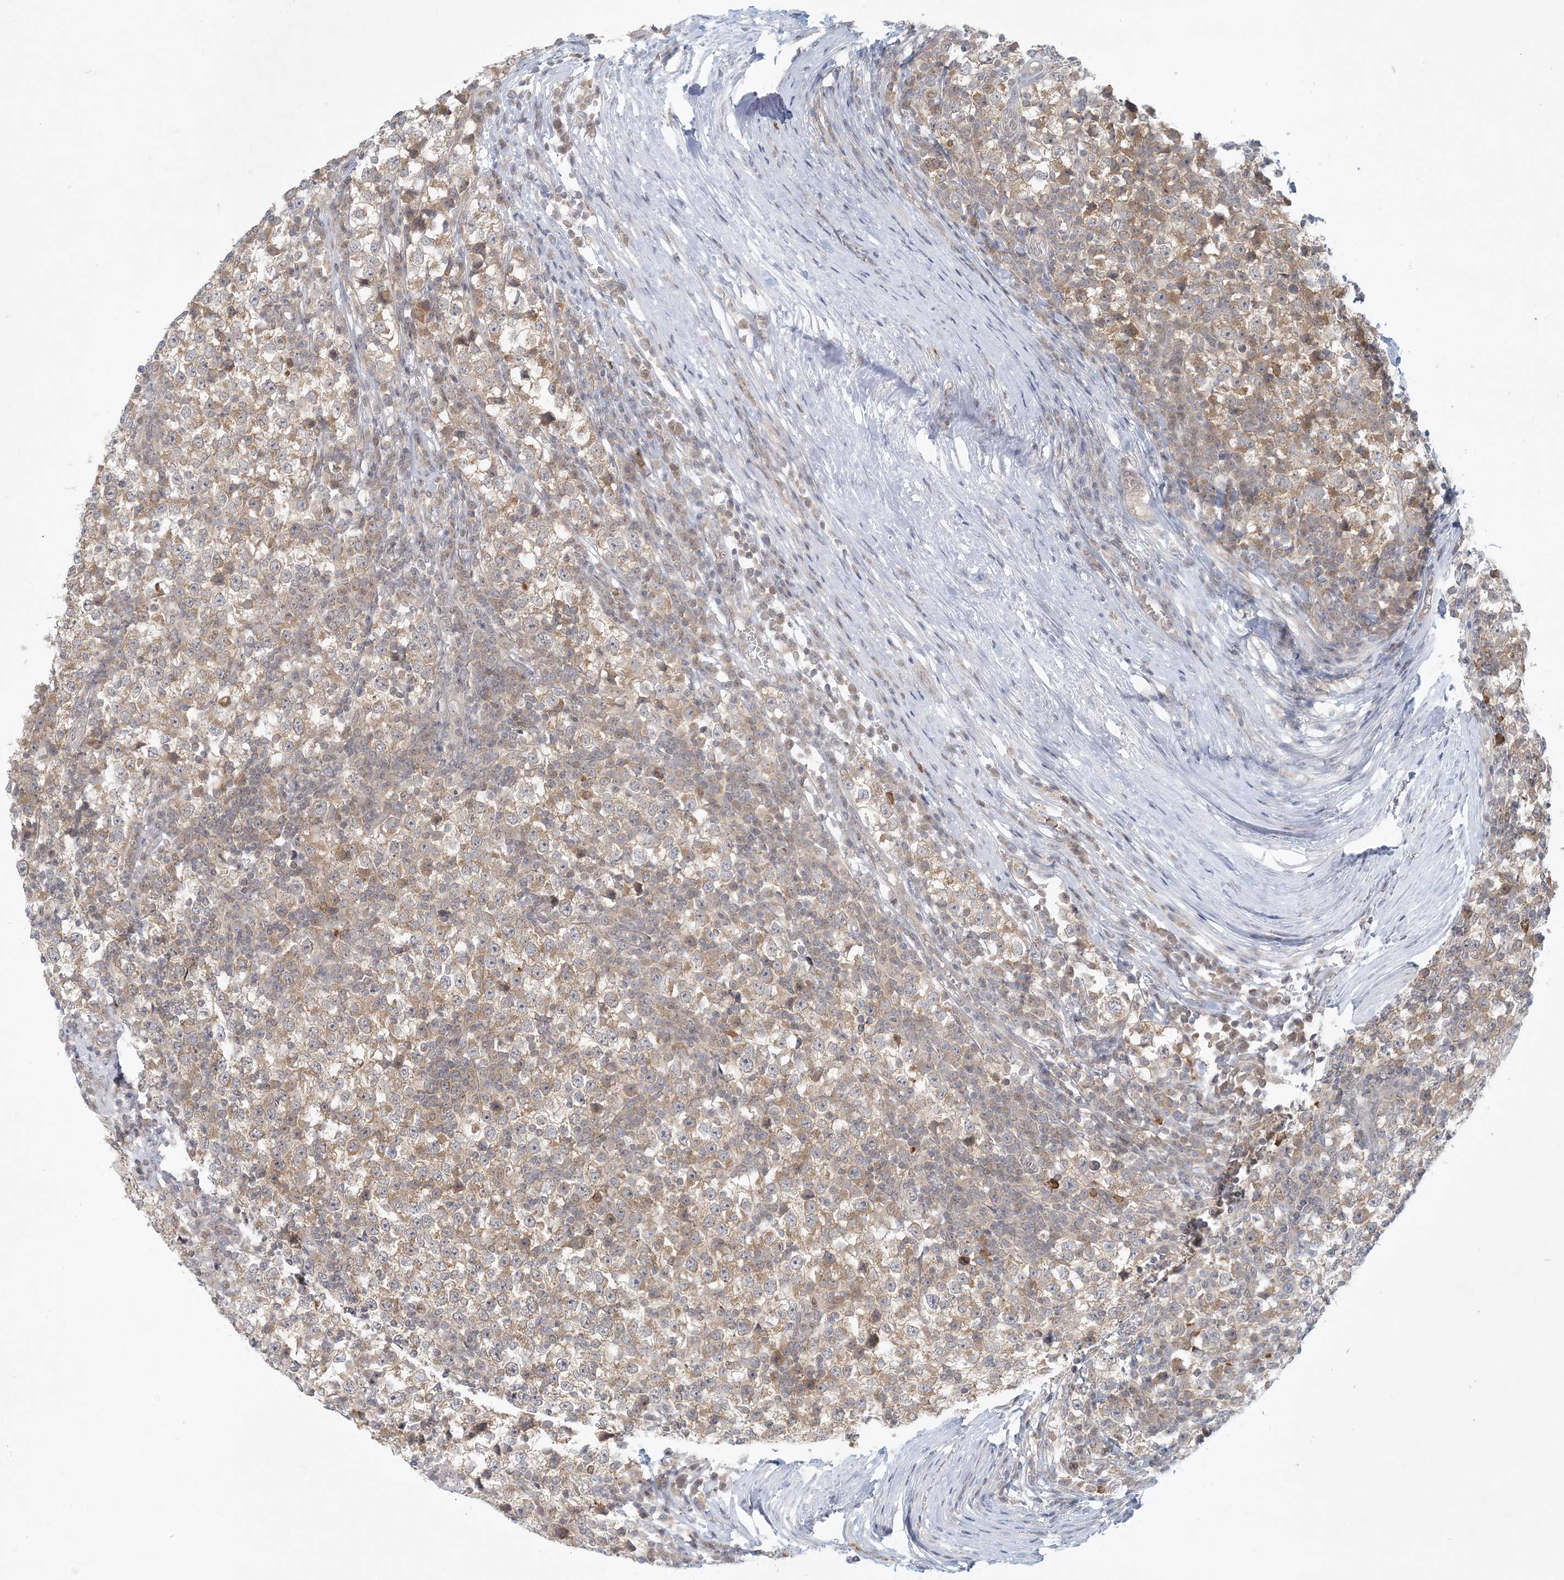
{"staining": {"intensity": "moderate", "quantity": ">75%", "location": "cytoplasmic/membranous"}, "tissue": "testis cancer", "cell_type": "Tumor cells", "image_type": "cancer", "snomed": [{"axis": "morphology", "description": "Seminoma, NOS"}, {"axis": "topography", "description": "Testis"}], "caption": "There is medium levels of moderate cytoplasmic/membranous positivity in tumor cells of testis seminoma, as demonstrated by immunohistochemical staining (brown color).", "gene": "OBI1", "patient": {"sex": "male", "age": 65}}